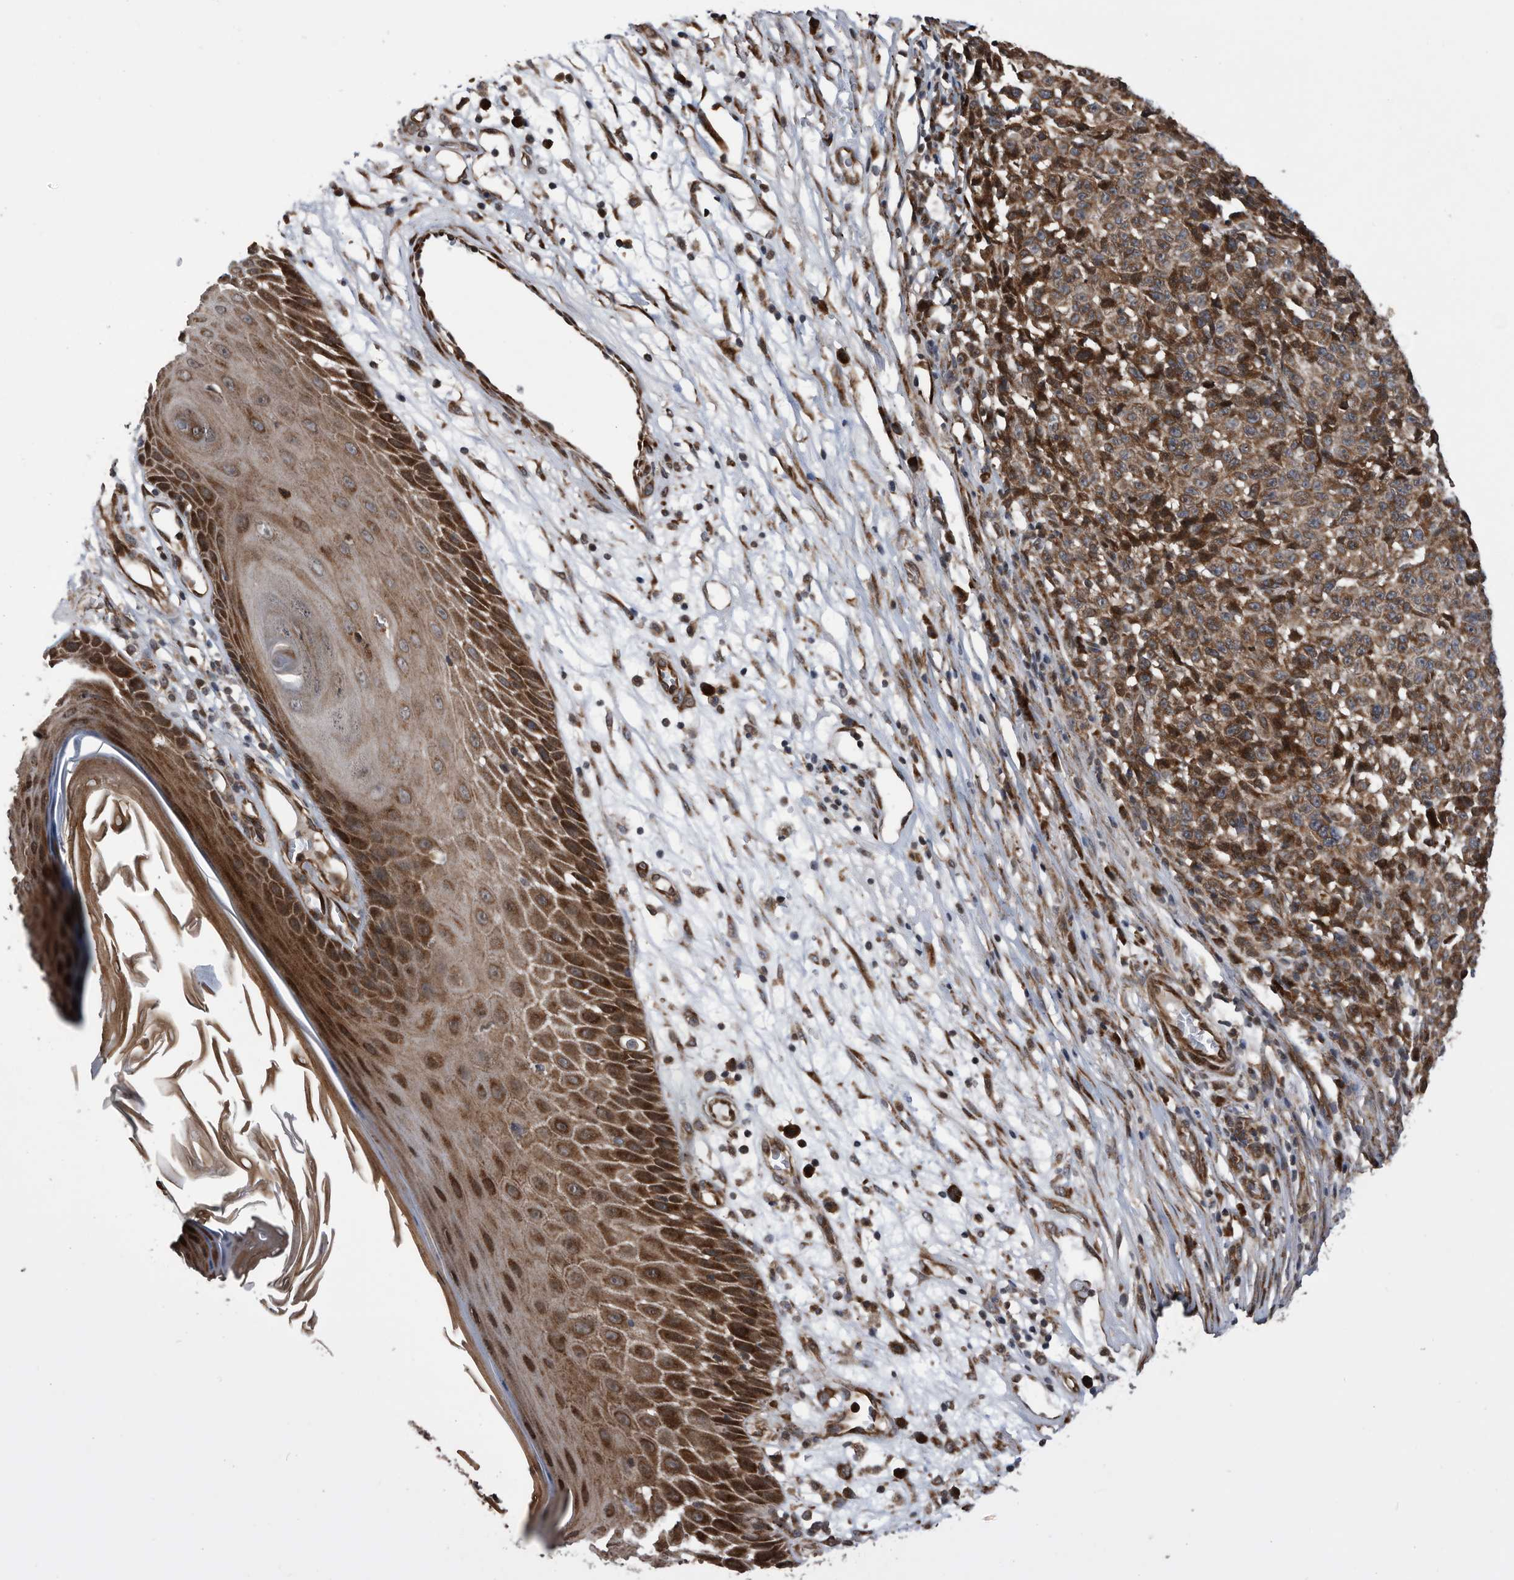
{"staining": {"intensity": "moderate", "quantity": ">75%", "location": "cytoplasmic/membranous"}, "tissue": "melanoma", "cell_type": "Tumor cells", "image_type": "cancer", "snomed": [{"axis": "morphology", "description": "Malignant melanoma, NOS"}, {"axis": "topography", "description": "Skin"}], "caption": "IHC of melanoma exhibits medium levels of moderate cytoplasmic/membranous positivity in about >75% of tumor cells.", "gene": "SERINC2", "patient": {"sex": "female", "age": 82}}